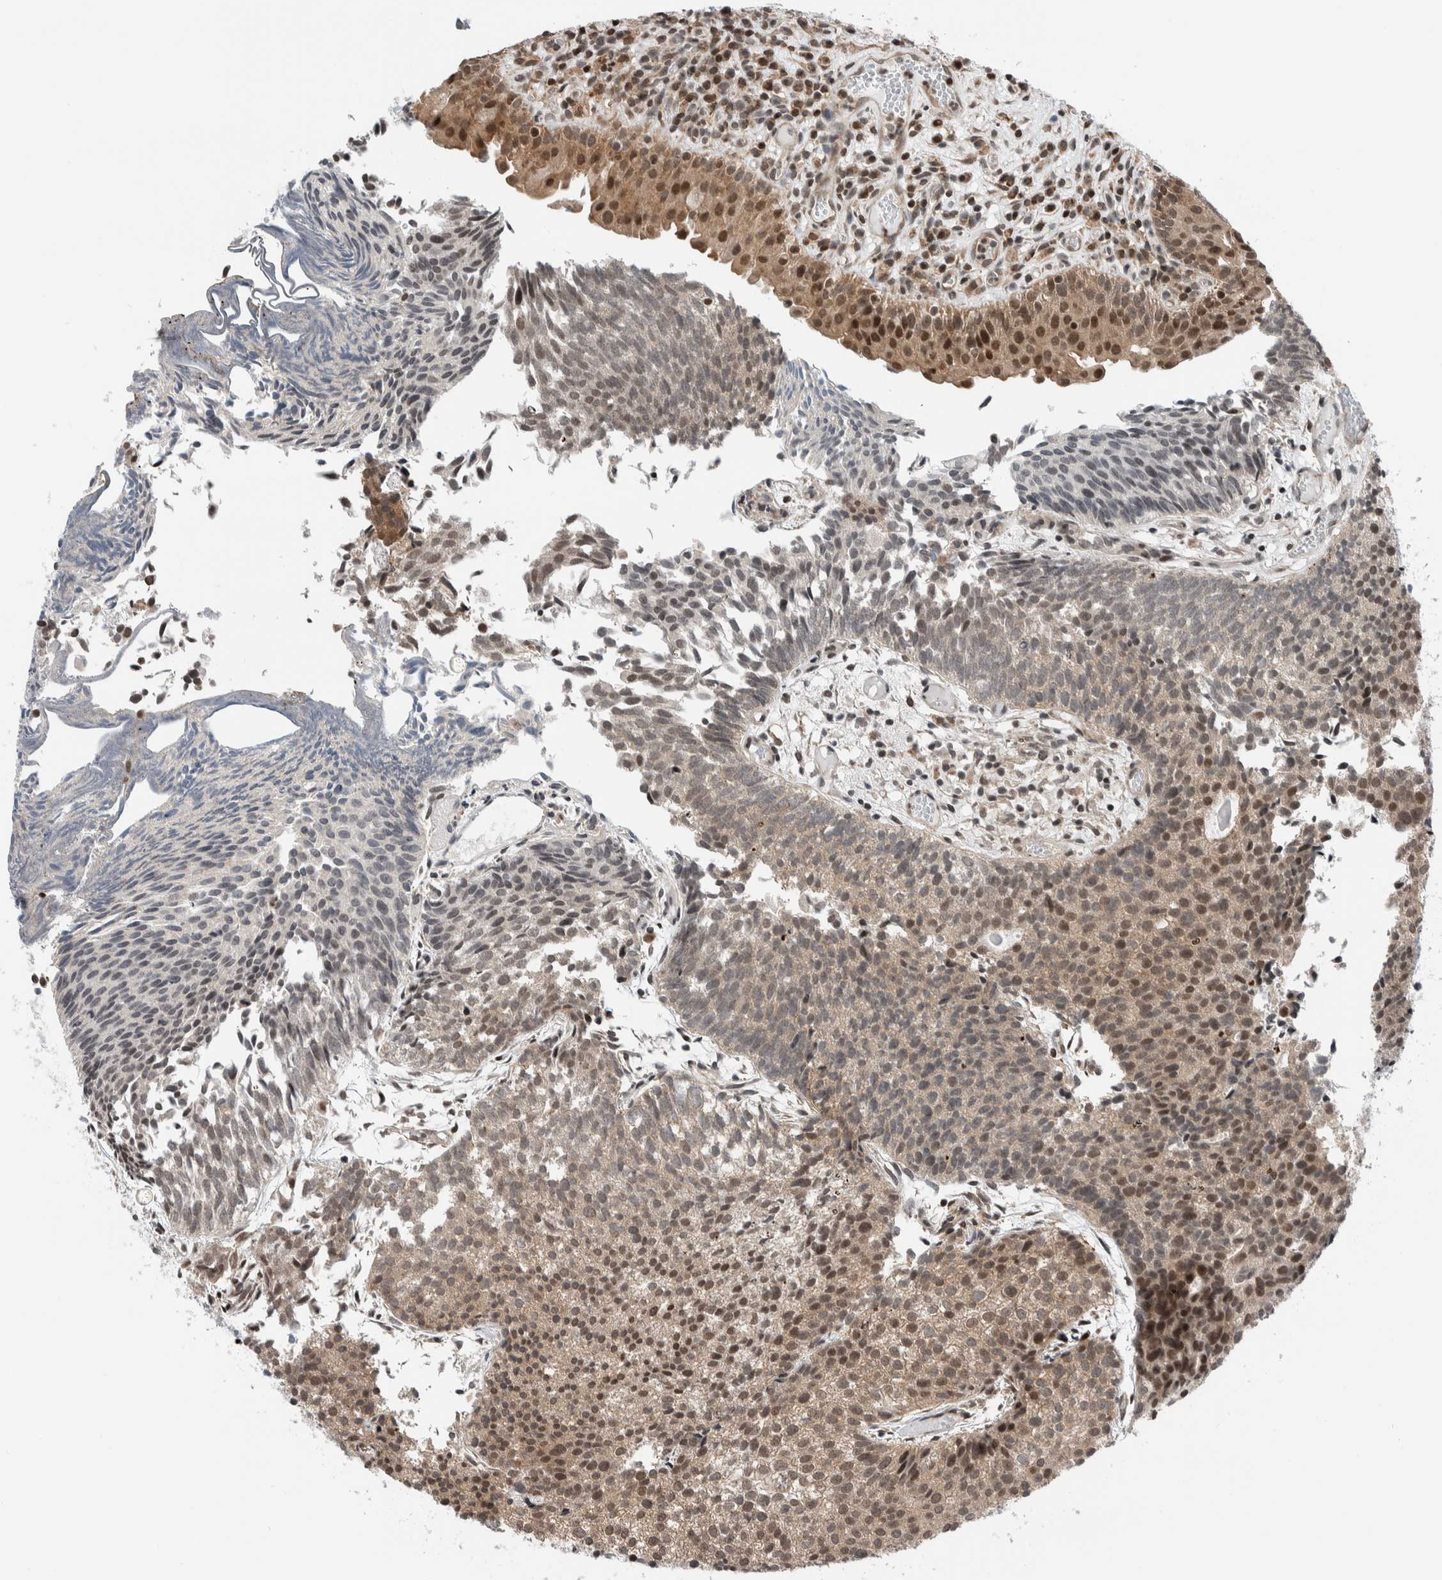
{"staining": {"intensity": "moderate", "quantity": "25%-75%", "location": "nuclear"}, "tissue": "urothelial cancer", "cell_type": "Tumor cells", "image_type": "cancer", "snomed": [{"axis": "morphology", "description": "Urothelial carcinoma, Low grade"}, {"axis": "topography", "description": "Urinary bladder"}], "caption": "A high-resolution image shows immunohistochemistry staining of urothelial cancer, which displays moderate nuclear staining in approximately 25%-75% of tumor cells.", "gene": "NPLOC4", "patient": {"sex": "male", "age": 86}}